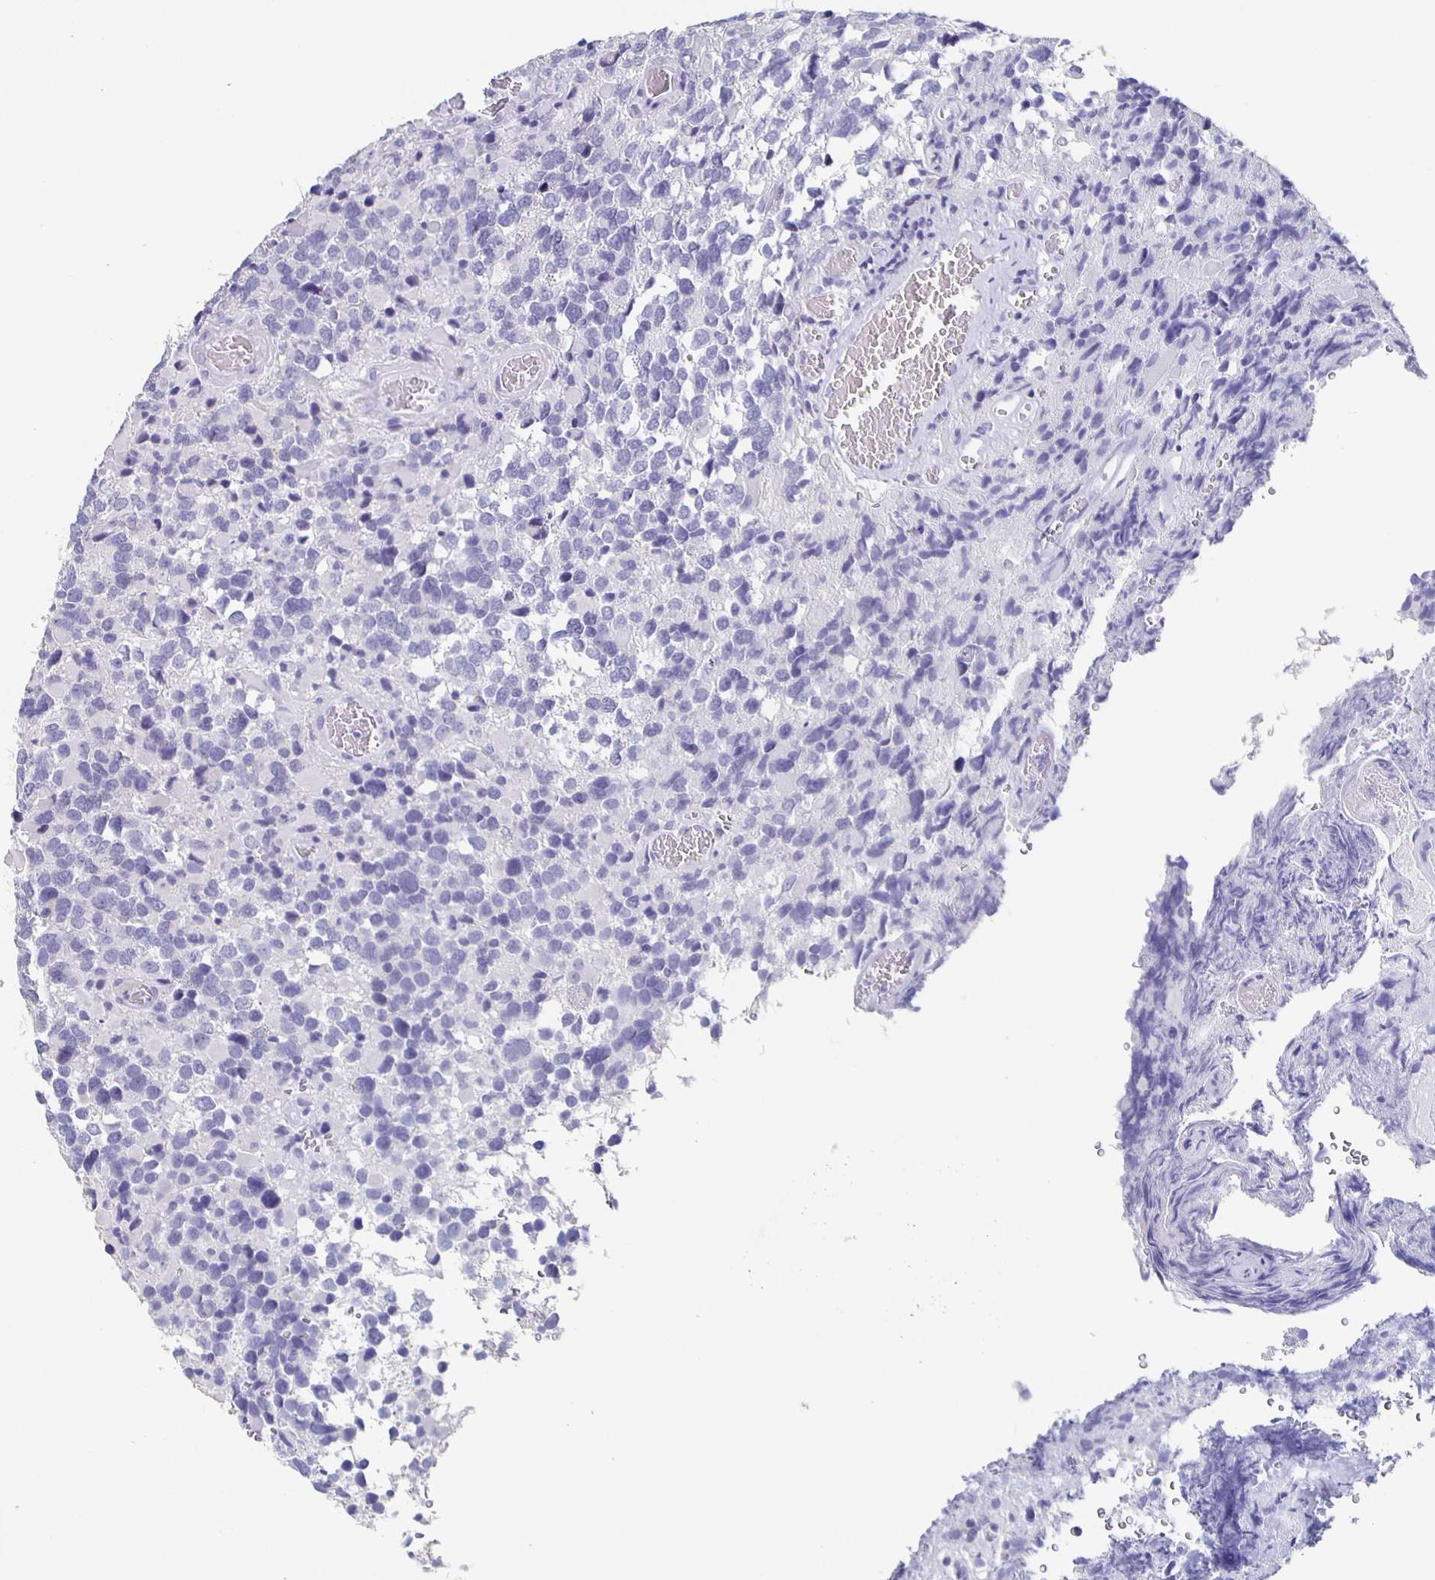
{"staining": {"intensity": "negative", "quantity": "none", "location": "none"}, "tissue": "glioma", "cell_type": "Tumor cells", "image_type": "cancer", "snomed": [{"axis": "morphology", "description": "Glioma, malignant, High grade"}, {"axis": "topography", "description": "Brain"}], "caption": "Tumor cells are negative for brown protein staining in malignant high-grade glioma.", "gene": "SLC34A2", "patient": {"sex": "female", "age": 40}}